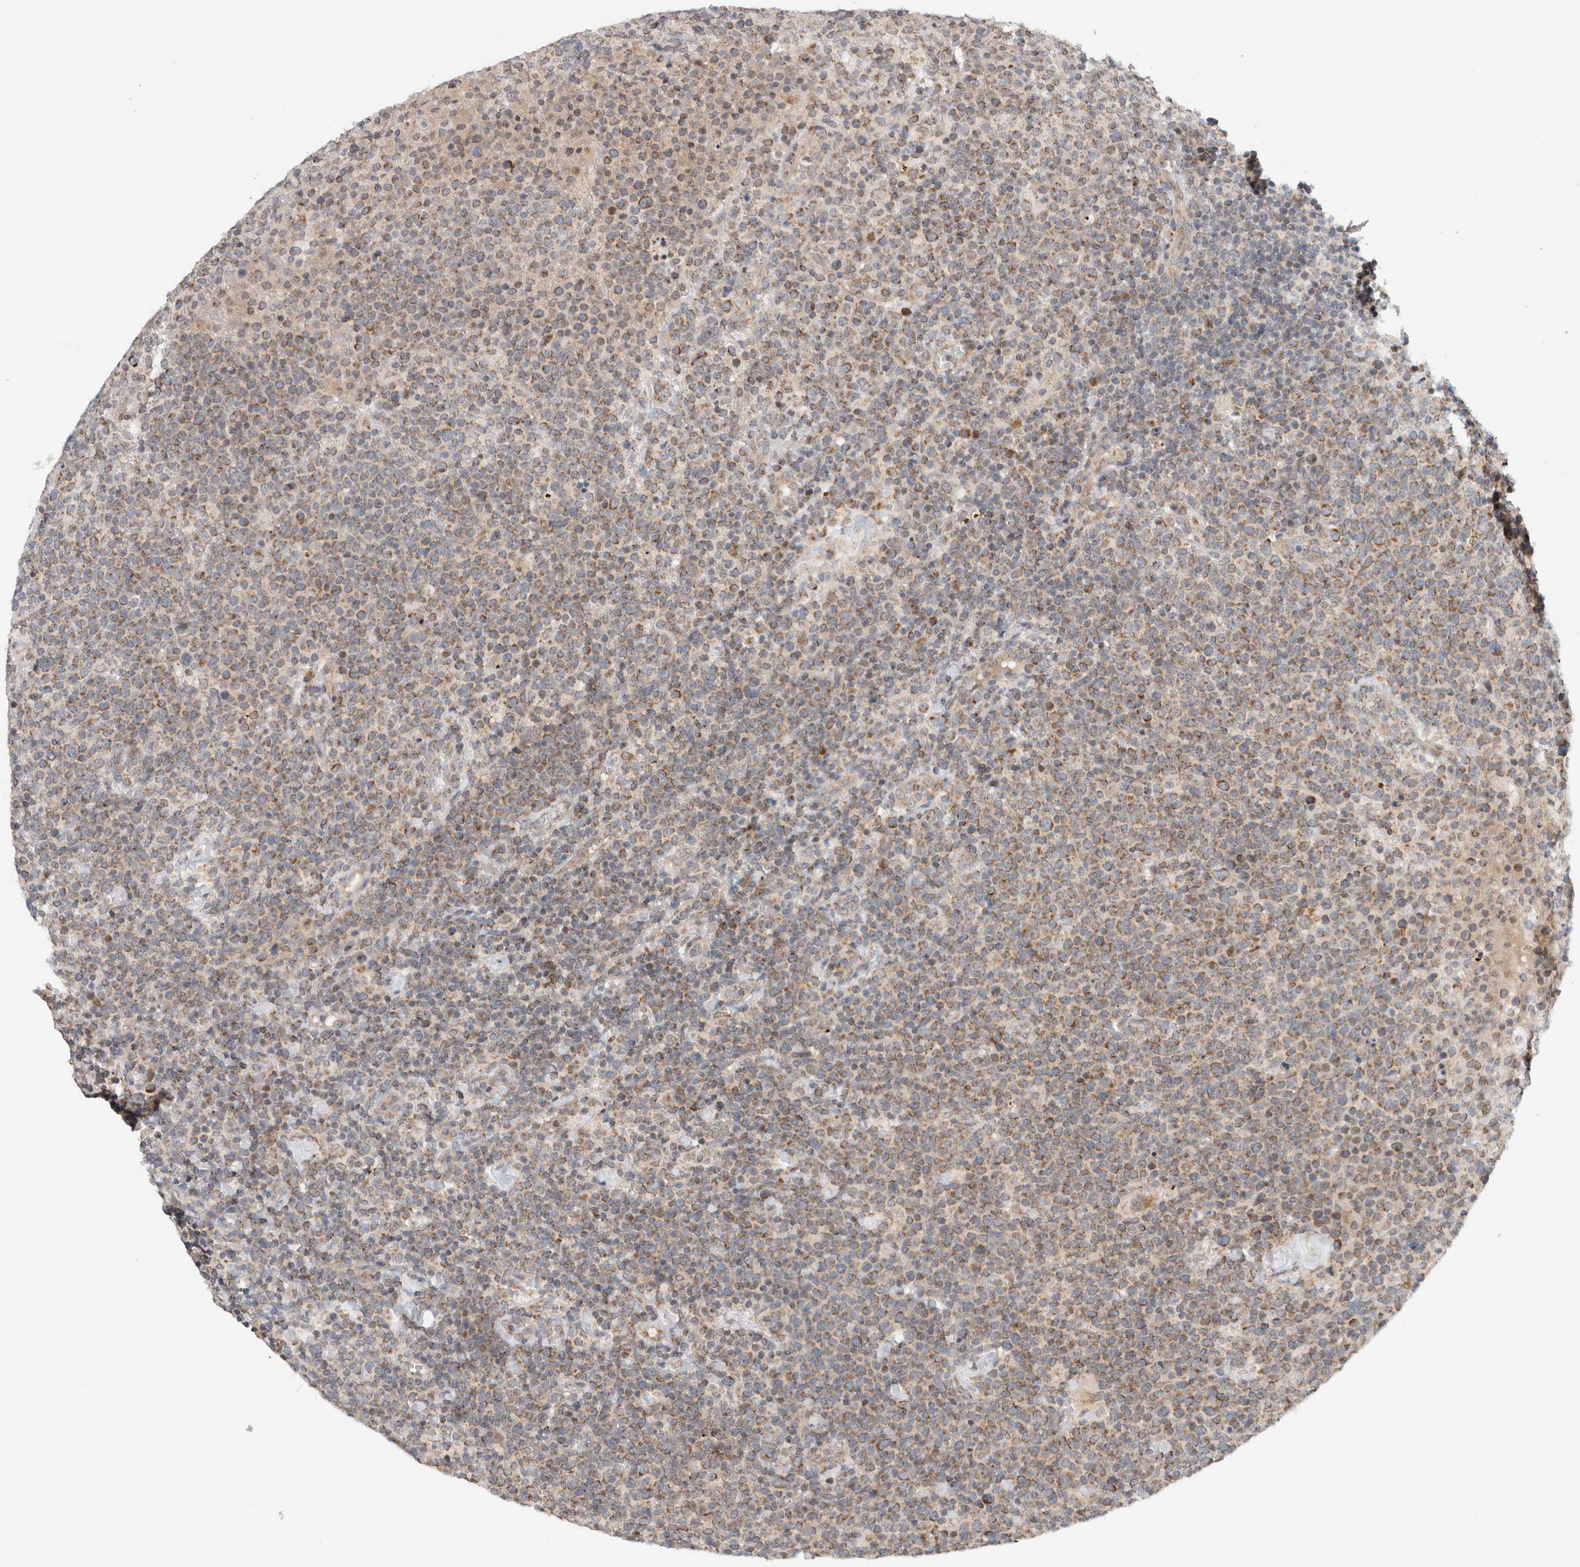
{"staining": {"intensity": "moderate", "quantity": ">75%", "location": "cytoplasmic/membranous"}, "tissue": "lymphoma", "cell_type": "Tumor cells", "image_type": "cancer", "snomed": [{"axis": "morphology", "description": "Malignant lymphoma, non-Hodgkin's type, High grade"}, {"axis": "topography", "description": "Lymph node"}], "caption": "About >75% of tumor cells in human lymphoma exhibit moderate cytoplasmic/membranous protein expression as visualized by brown immunohistochemical staining.", "gene": "CMC2", "patient": {"sex": "male", "age": 61}}